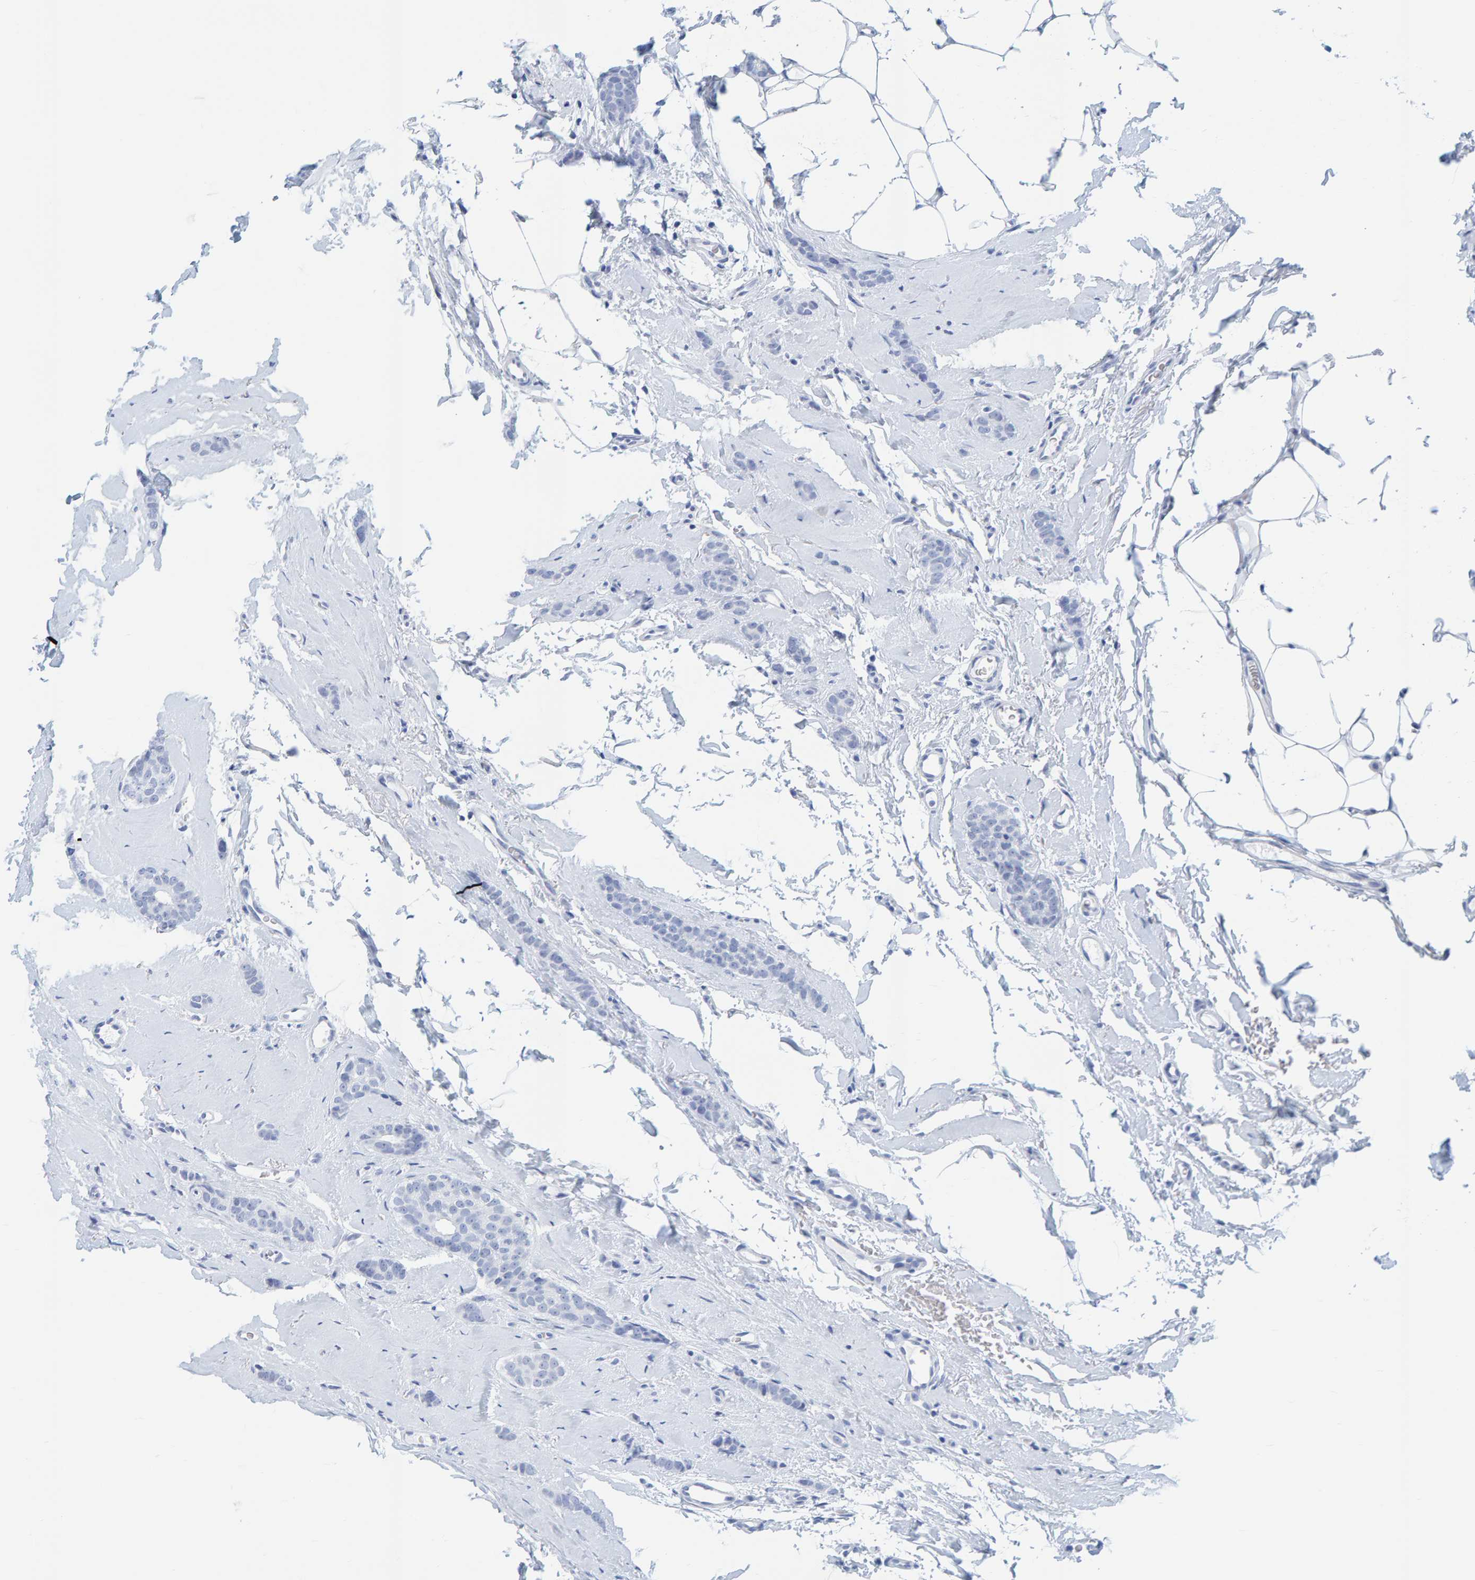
{"staining": {"intensity": "negative", "quantity": "none", "location": "none"}, "tissue": "breast cancer", "cell_type": "Tumor cells", "image_type": "cancer", "snomed": [{"axis": "morphology", "description": "Lobular carcinoma"}, {"axis": "topography", "description": "Skin"}, {"axis": "topography", "description": "Breast"}], "caption": "This is a photomicrograph of IHC staining of breast cancer (lobular carcinoma), which shows no positivity in tumor cells.", "gene": "SFTPC", "patient": {"sex": "female", "age": 46}}